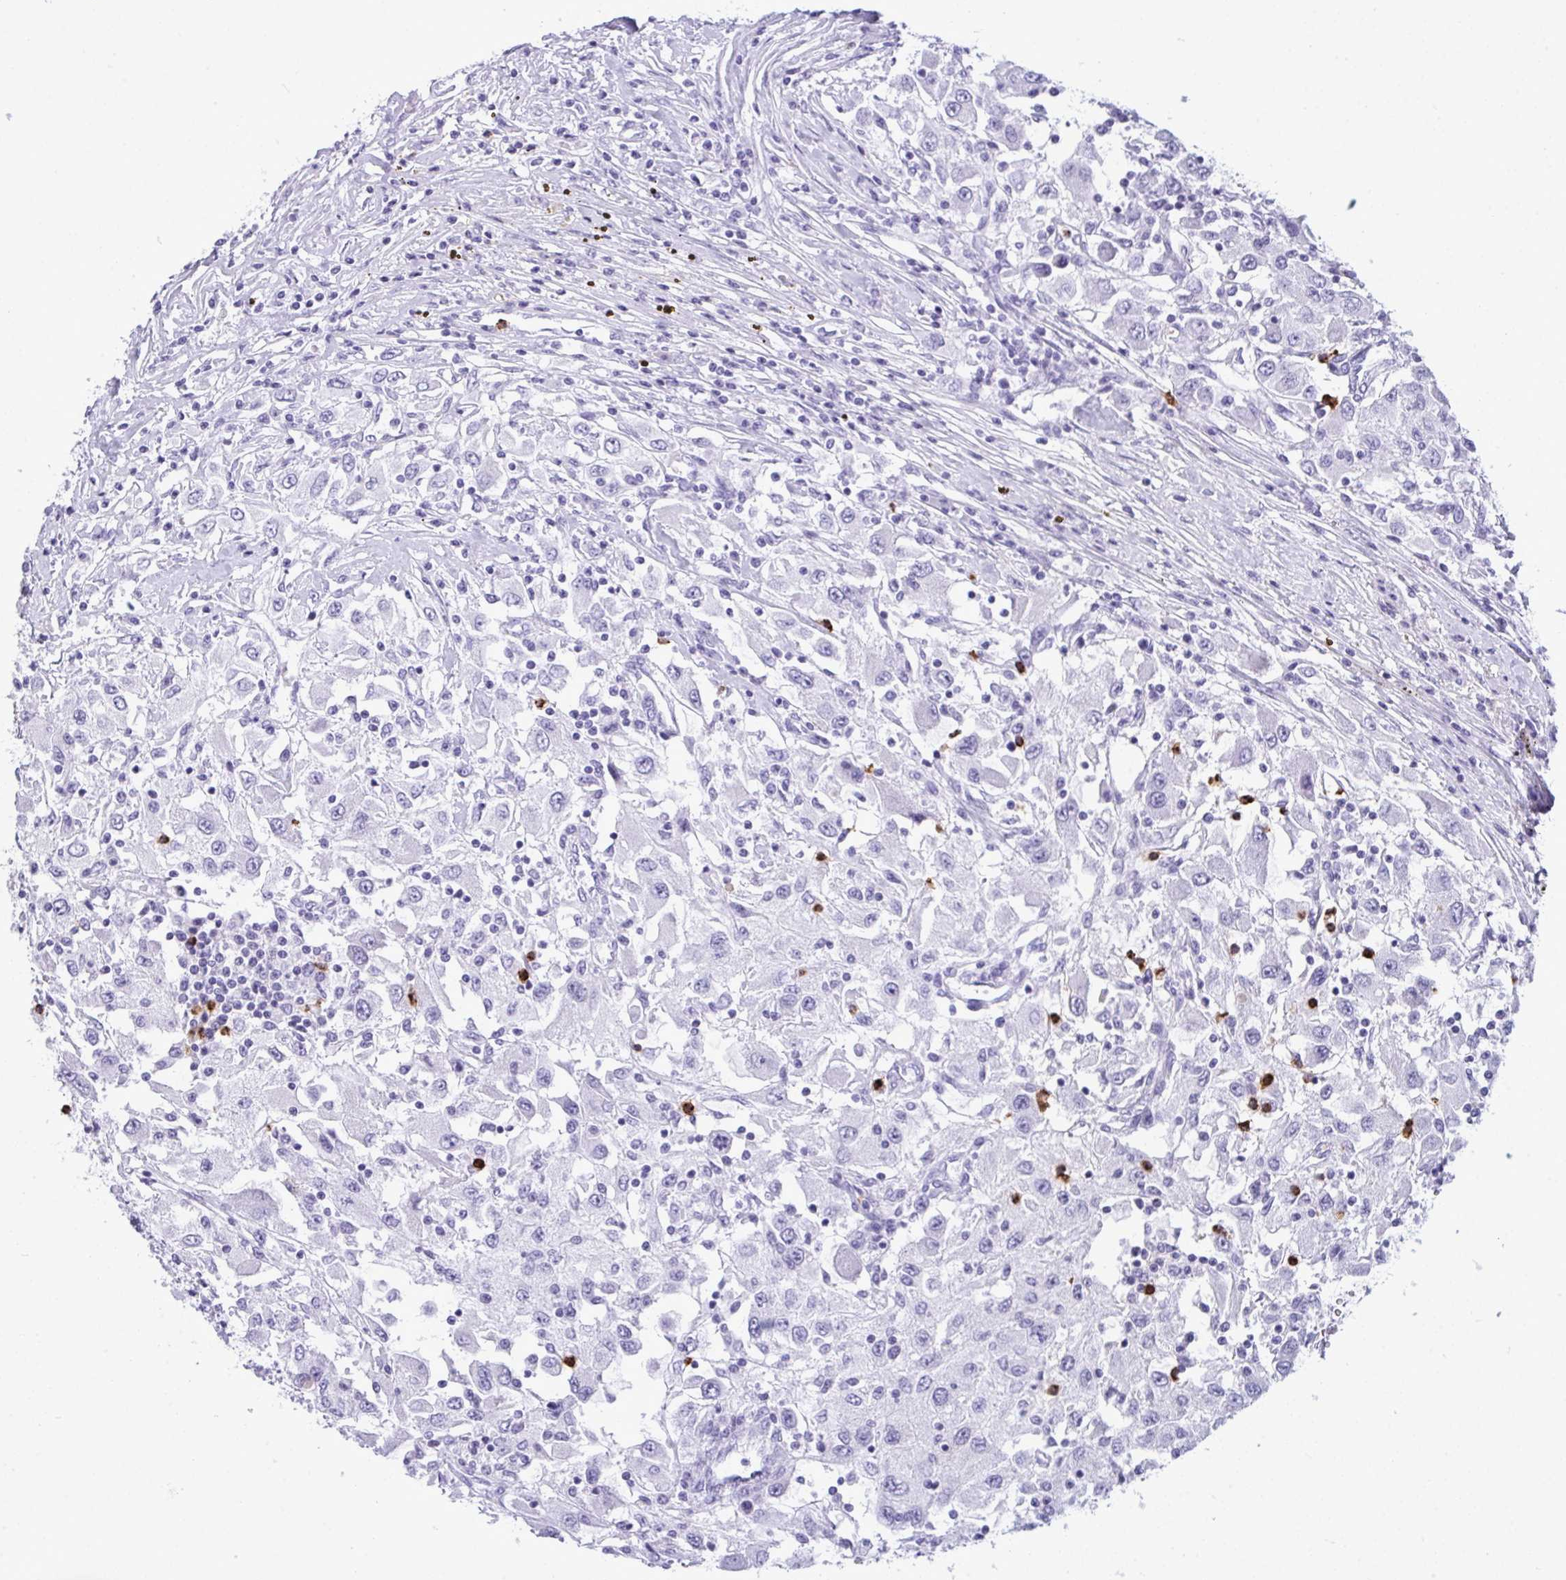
{"staining": {"intensity": "negative", "quantity": "none", "location": "none"}, "tissue": "renal cancer", "cell_type": "Tumor cells", "image_type": "cancer", "snomed": [{"axis": "morphology", "description": "Adenocarcinoma, NOS"}, {"axis": "topography", "description": "Kidney"}], "caption": "Immunohistochemistry of renal cancer shows no staining in tumor cells. The staining is performed using DAB brown chromogen with nuclei counter-stained in using hematoxylin.", "gene": "ARHGAP42", "patient": {"sex": "female", "age": 67}}